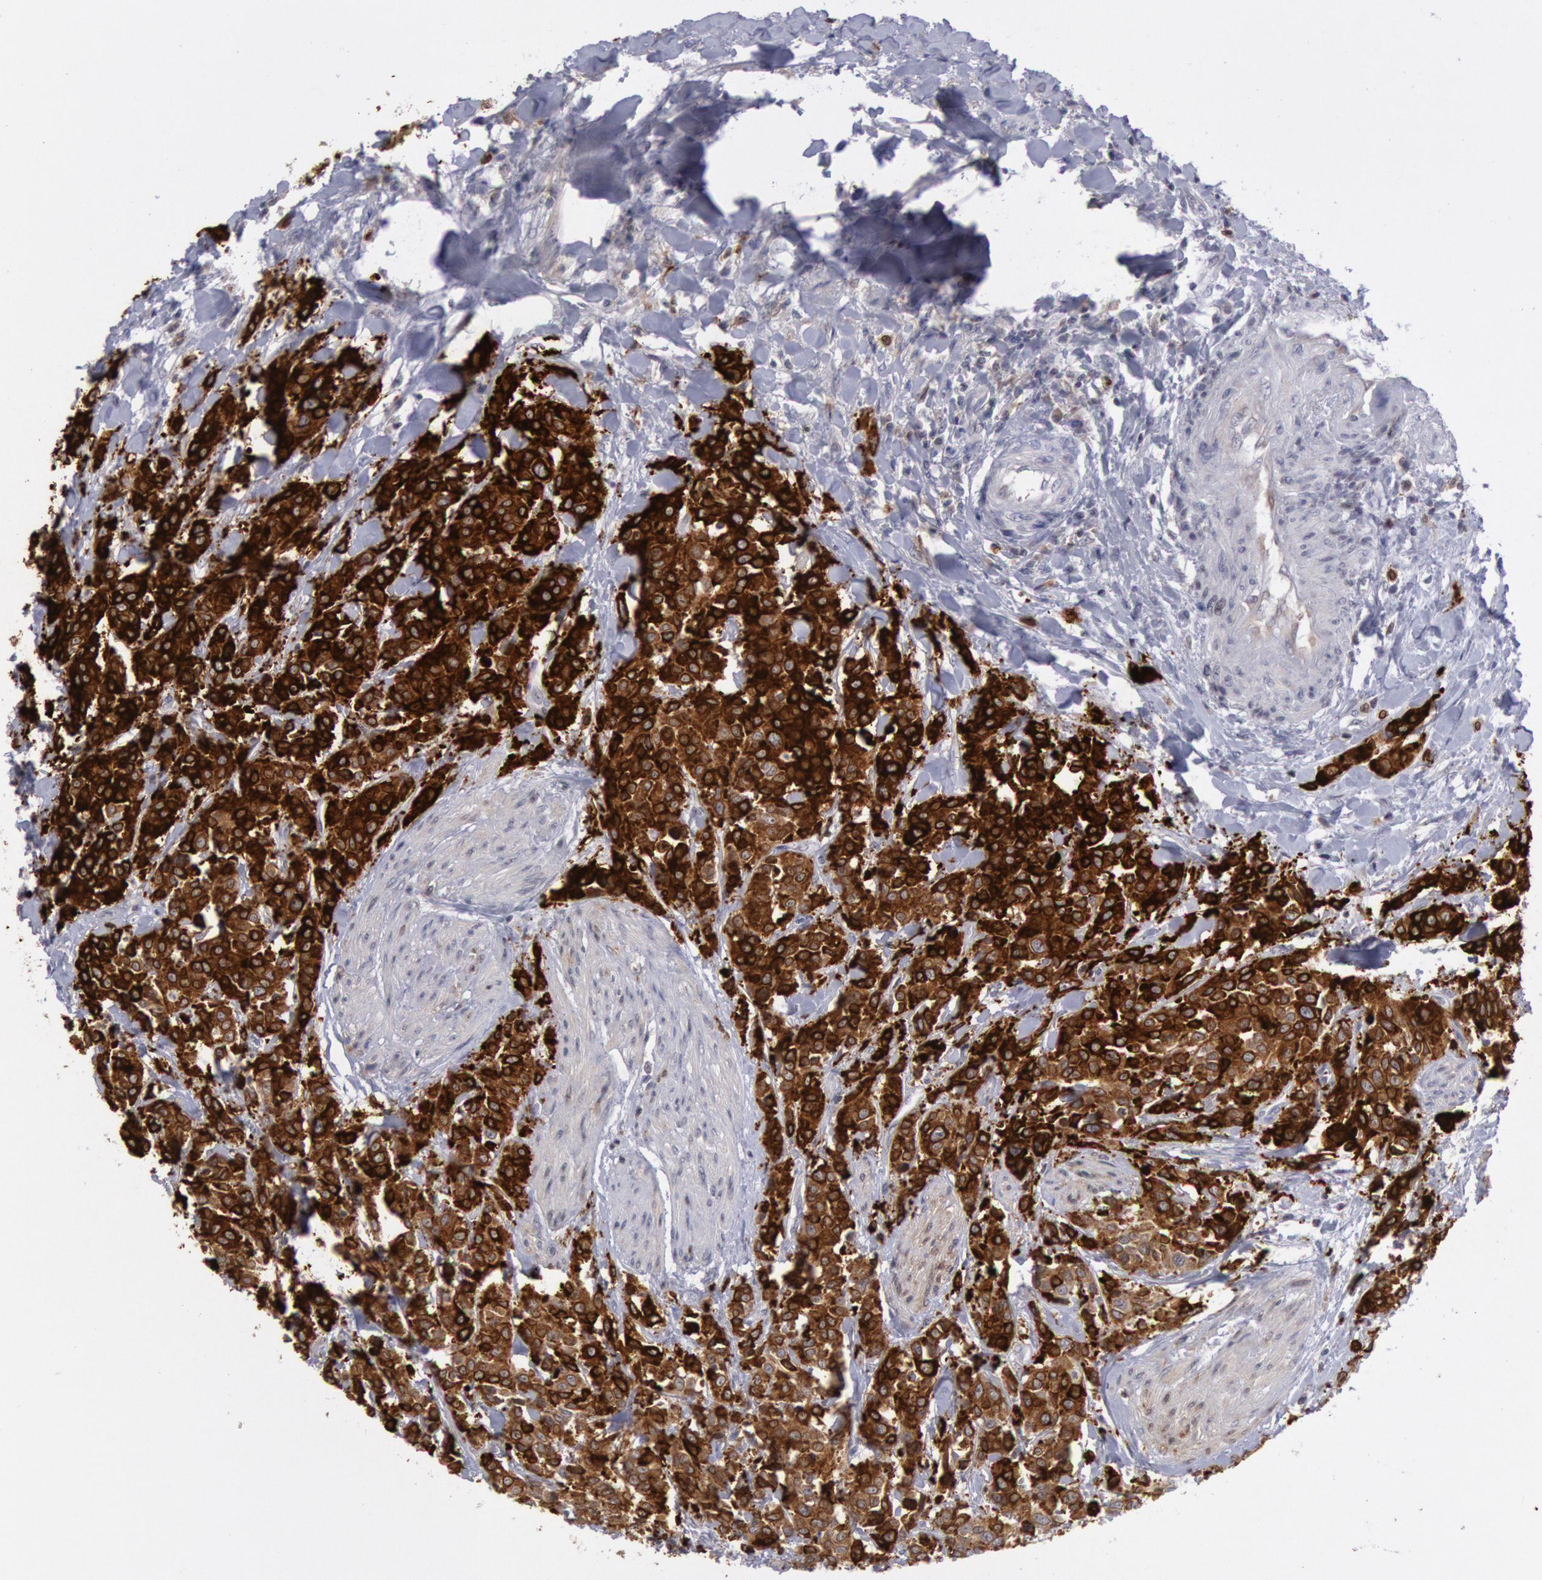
{"staining": {"intensity": "strong", "quantity": ">75%", "location": "cytoplasmic/membranous"}, "tissue": "urothelial cancer", "cell_type": "Tumor cells", "image_type": "cancer", "snomed": [{"axis": "morphology", "description": "Urothelial carcinoma, High grade"}, {"axis": "topography", "description": "Urinary bladder"}], "caption": "Human urothelial cancer stained with a protein marker reveals strong staining in tumor cells.", "gene": "PTGS2", "patient": {"sex": "male", "age": 56}}